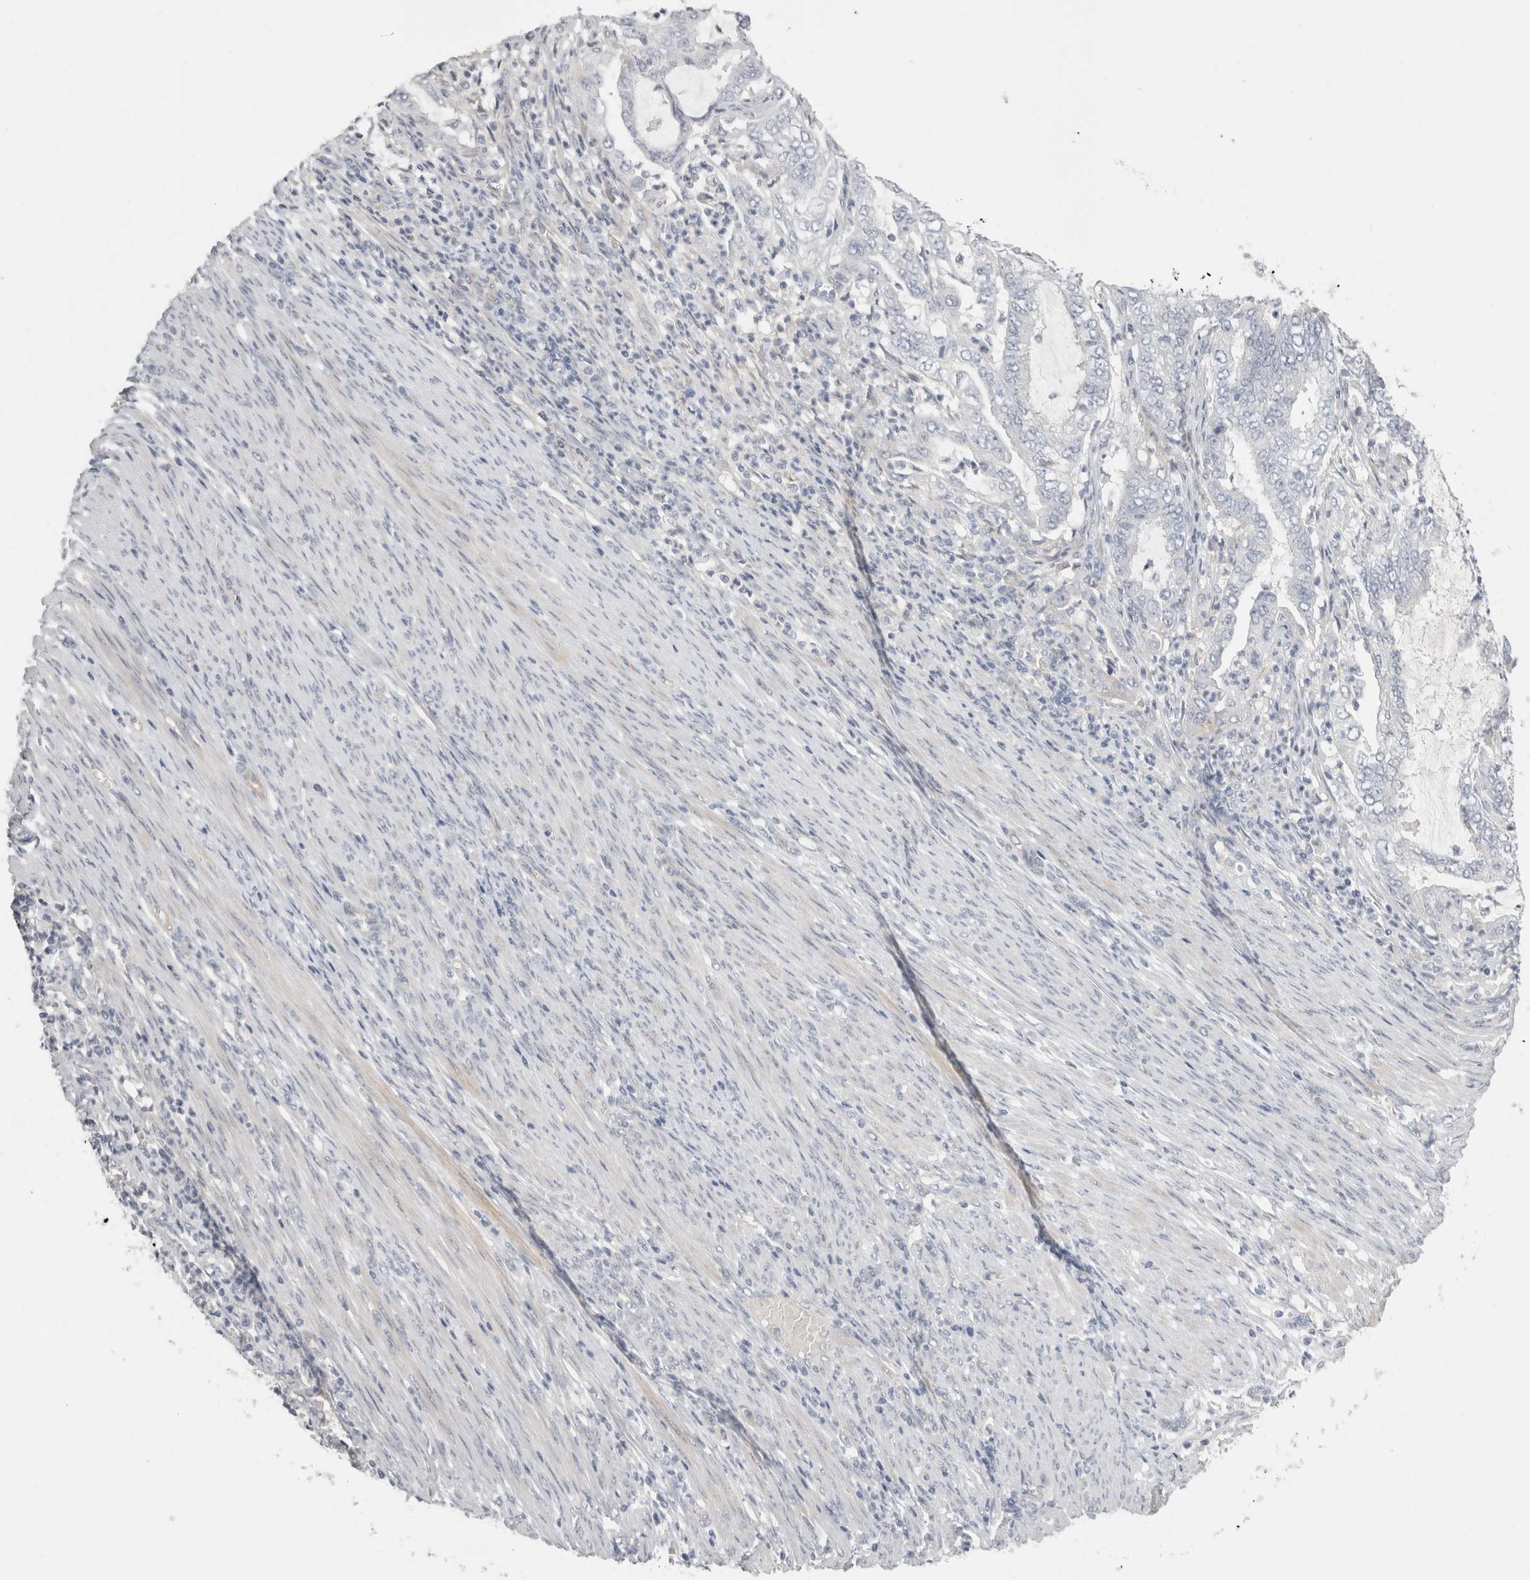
{"staining": {"intensity": "negative", "quantity": "none", "location": "none"}, "tissue": "endometrial cancer", "cell_type": "Tumor cells", "image_type": "cancer", "snomed": [{"axis": "morphology", "description": "Adenocarcinoma, NOS"}, {"axis": "topography", "description": "Endometrium"}], "caption": "Tumor cells are negative for brown protein staining in endometrial cancer. (DAB immunohistochemistry visualized using brightfield microscopy, high magnification).", "gene": "FBLIM1", "patient": {"sex": "female", "age": 49}}